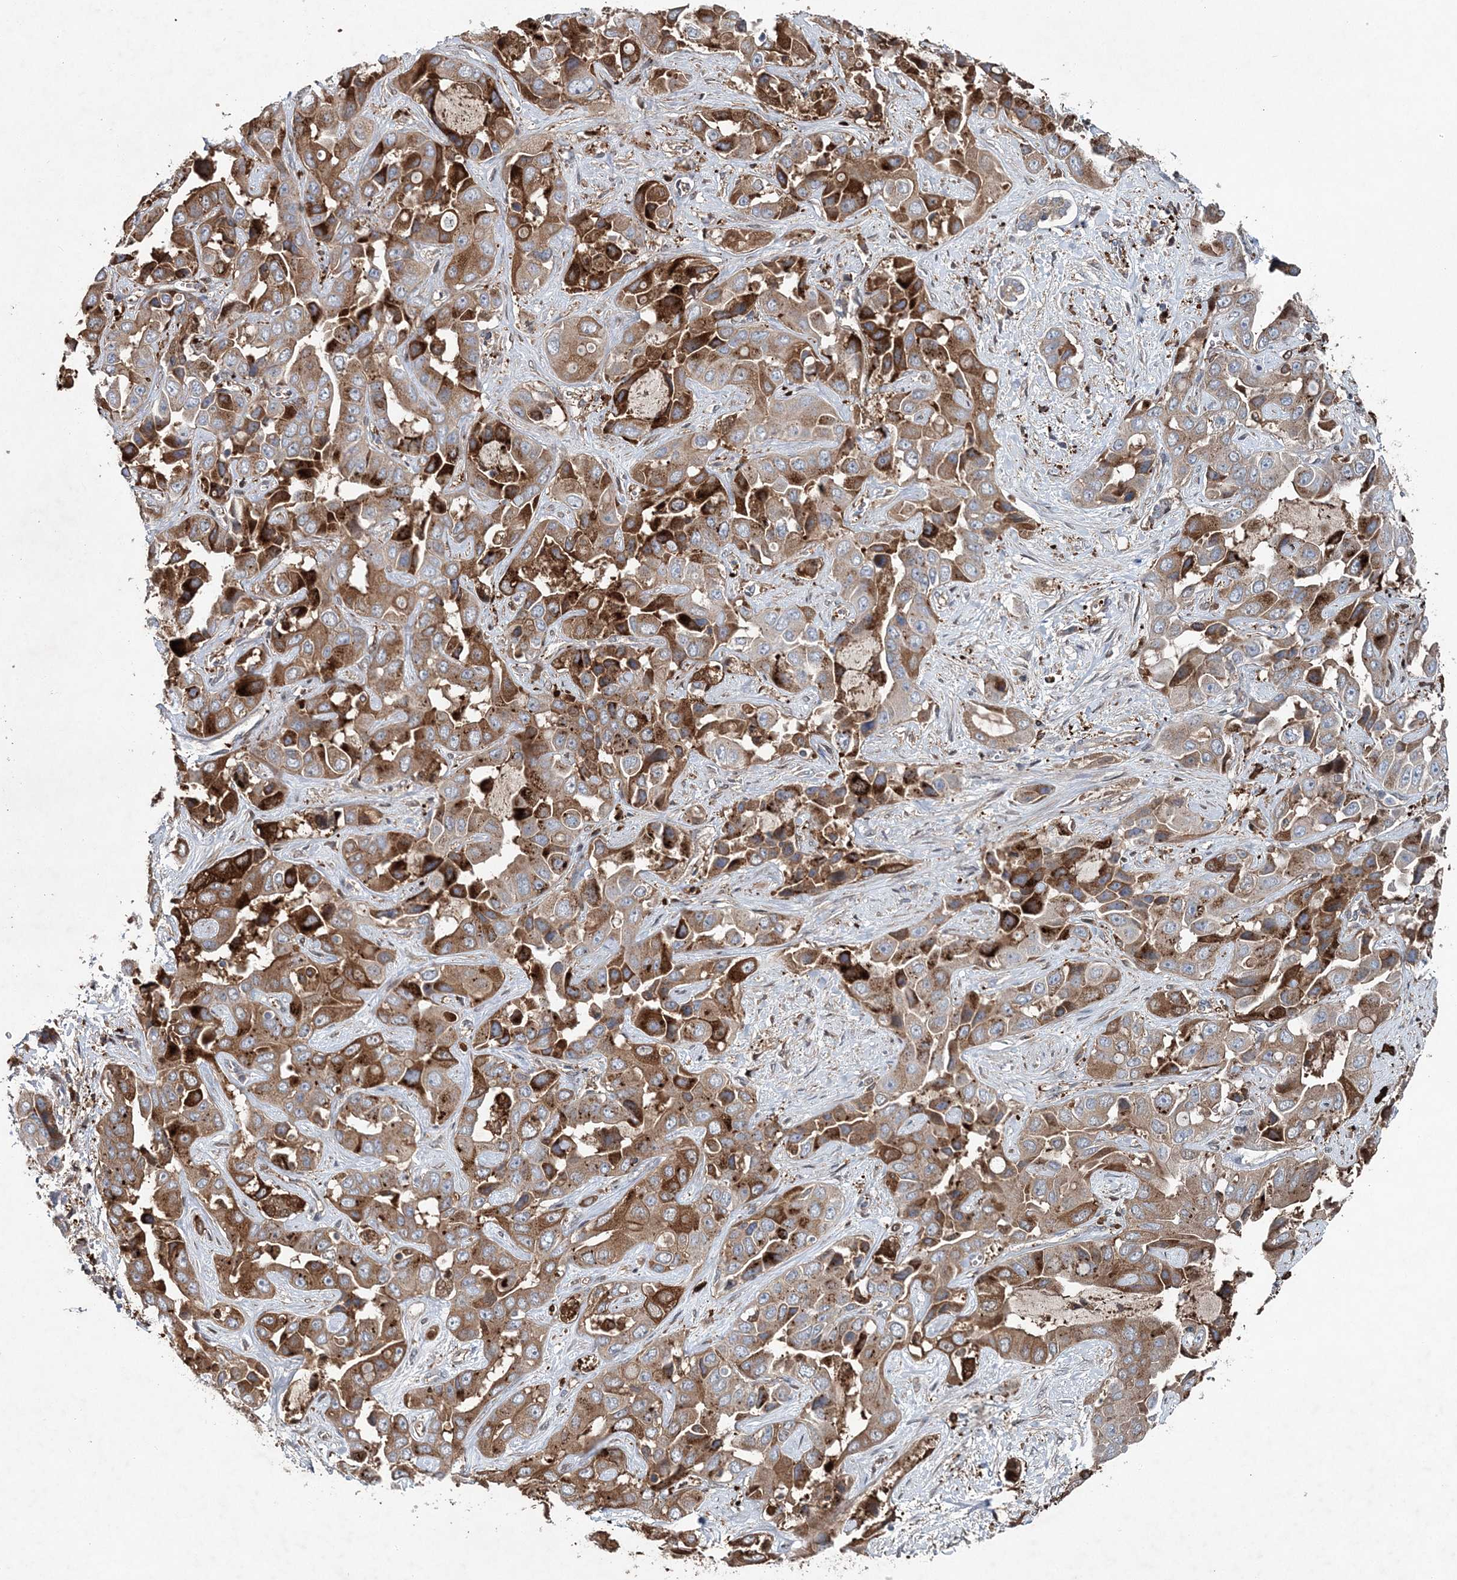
{"staining": {"intensity": "strong", "quantity": ">75%", "location": "cytoplasmic/membranous"}, "tissue": "liver cancer", "cell_type": "Tumor cells", "image_type": "cancer", "snomed": [{"axis": "morphology", "description": "Cholangiocarcinoma"}, {"axis": "topography", "description": "Liver"}], "caption": "A micrograph of human liver cancer (cholangiocarcinoma) stained for a protein shows strong cytoplasmic/membranous brown staining in tumor cells. (IHC, brightfield microscopy, high magnification).", "gene": "SPOPL", "patient": {"sex": "female", "age": 52}}